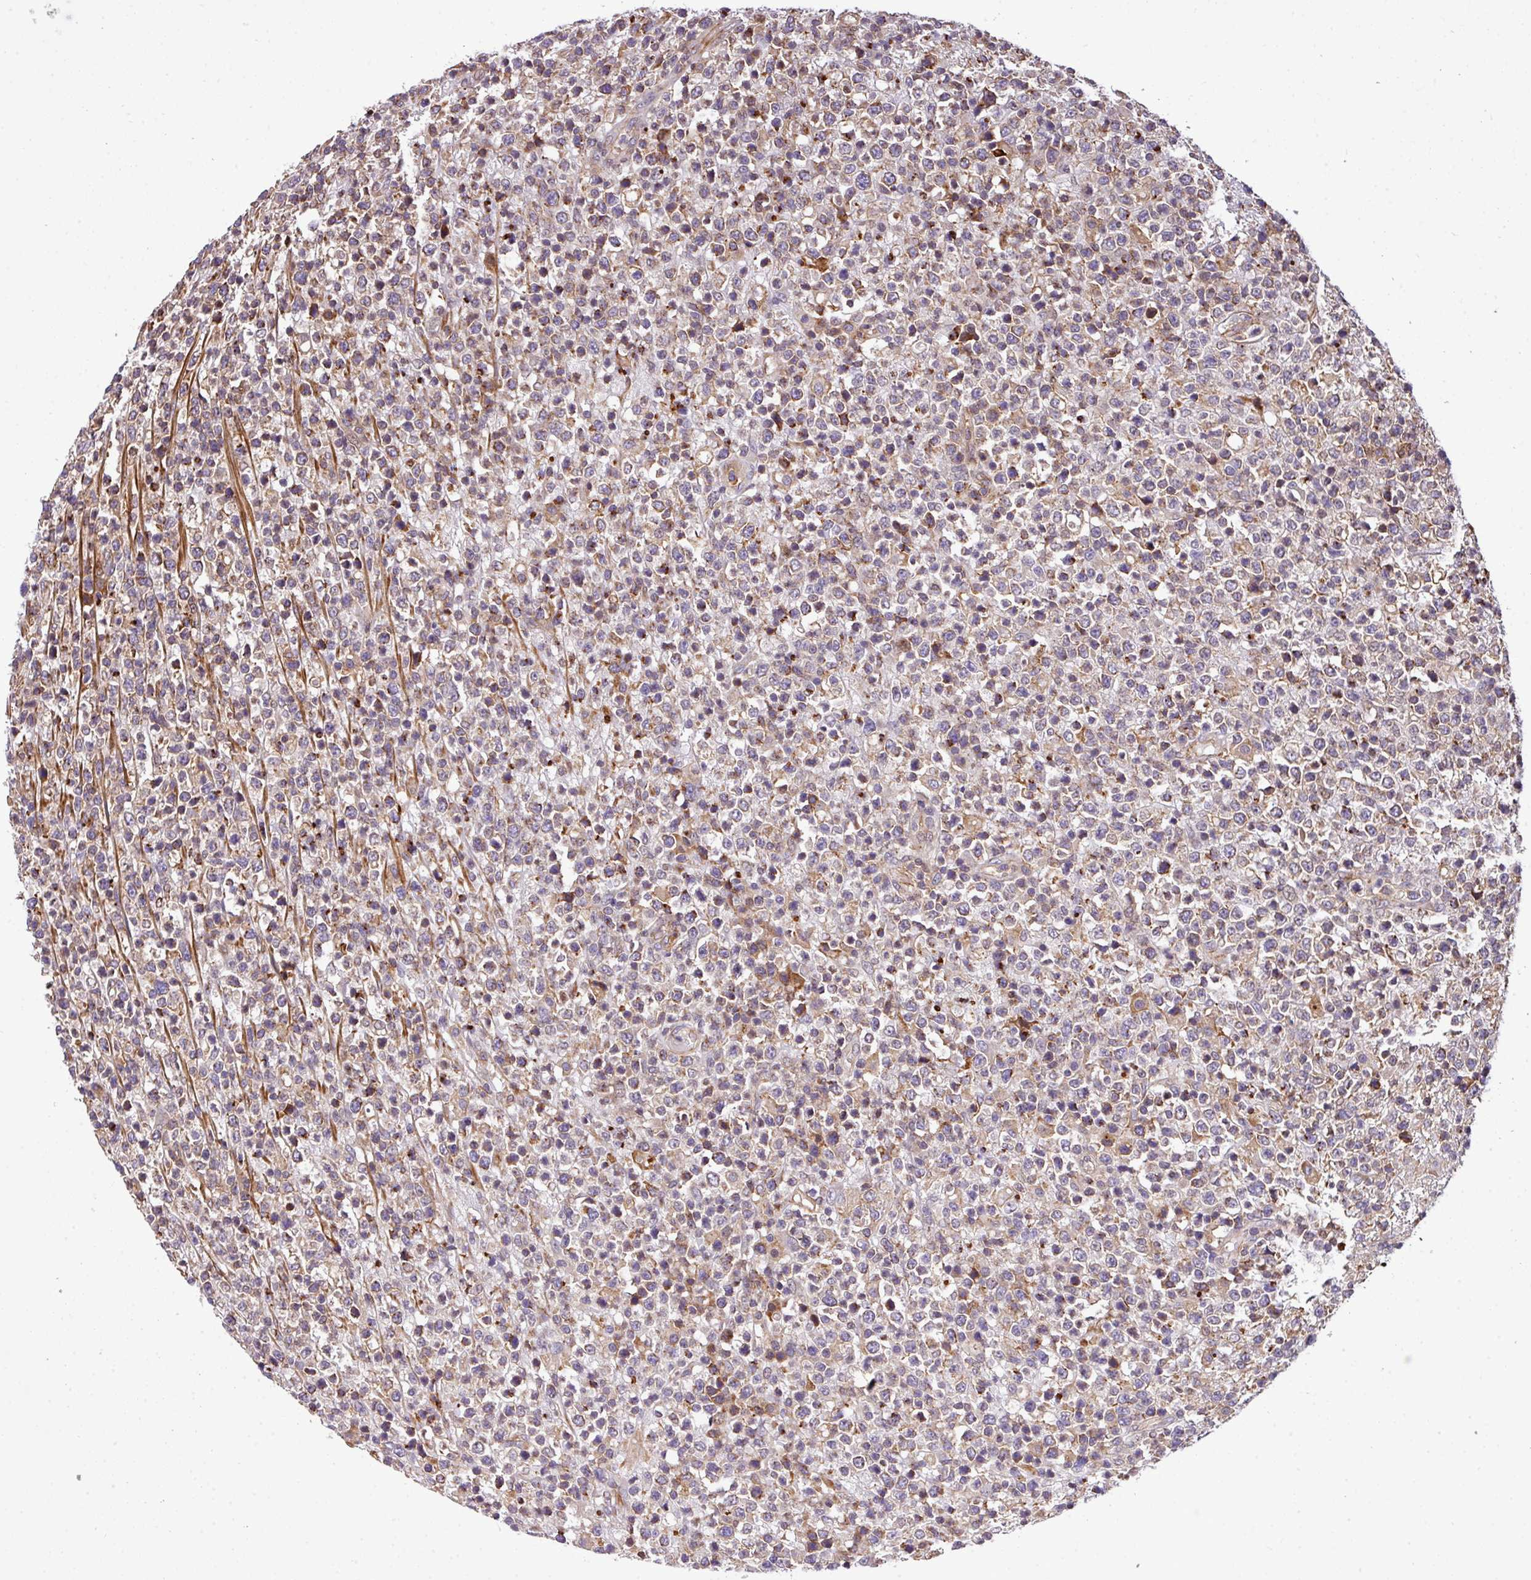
{"staining": {"intensity": "moderate", "quantity": "25%-75%", "location": "cytoplasmic/membranous"}, "tissue": "lymphoma", "cell_type": "Tumor cells", "image_type": "cancer", "snomed": [{"axis": "morphology", "description": "Malignant lymphoma, non-Hodgkin's type, High grade"}, {"axis": "topography", "description": "Colon"}], "caption": "Malignant lymphoma, non-Hodgkin's type (high-grade) stained for a protein (brown) reveals moderate cytoplasmic/membranous positive positivity in about 25%-75% of tumor cells.", "gene": "CASS4", "patient": {"sex": "female", "age": 53}}